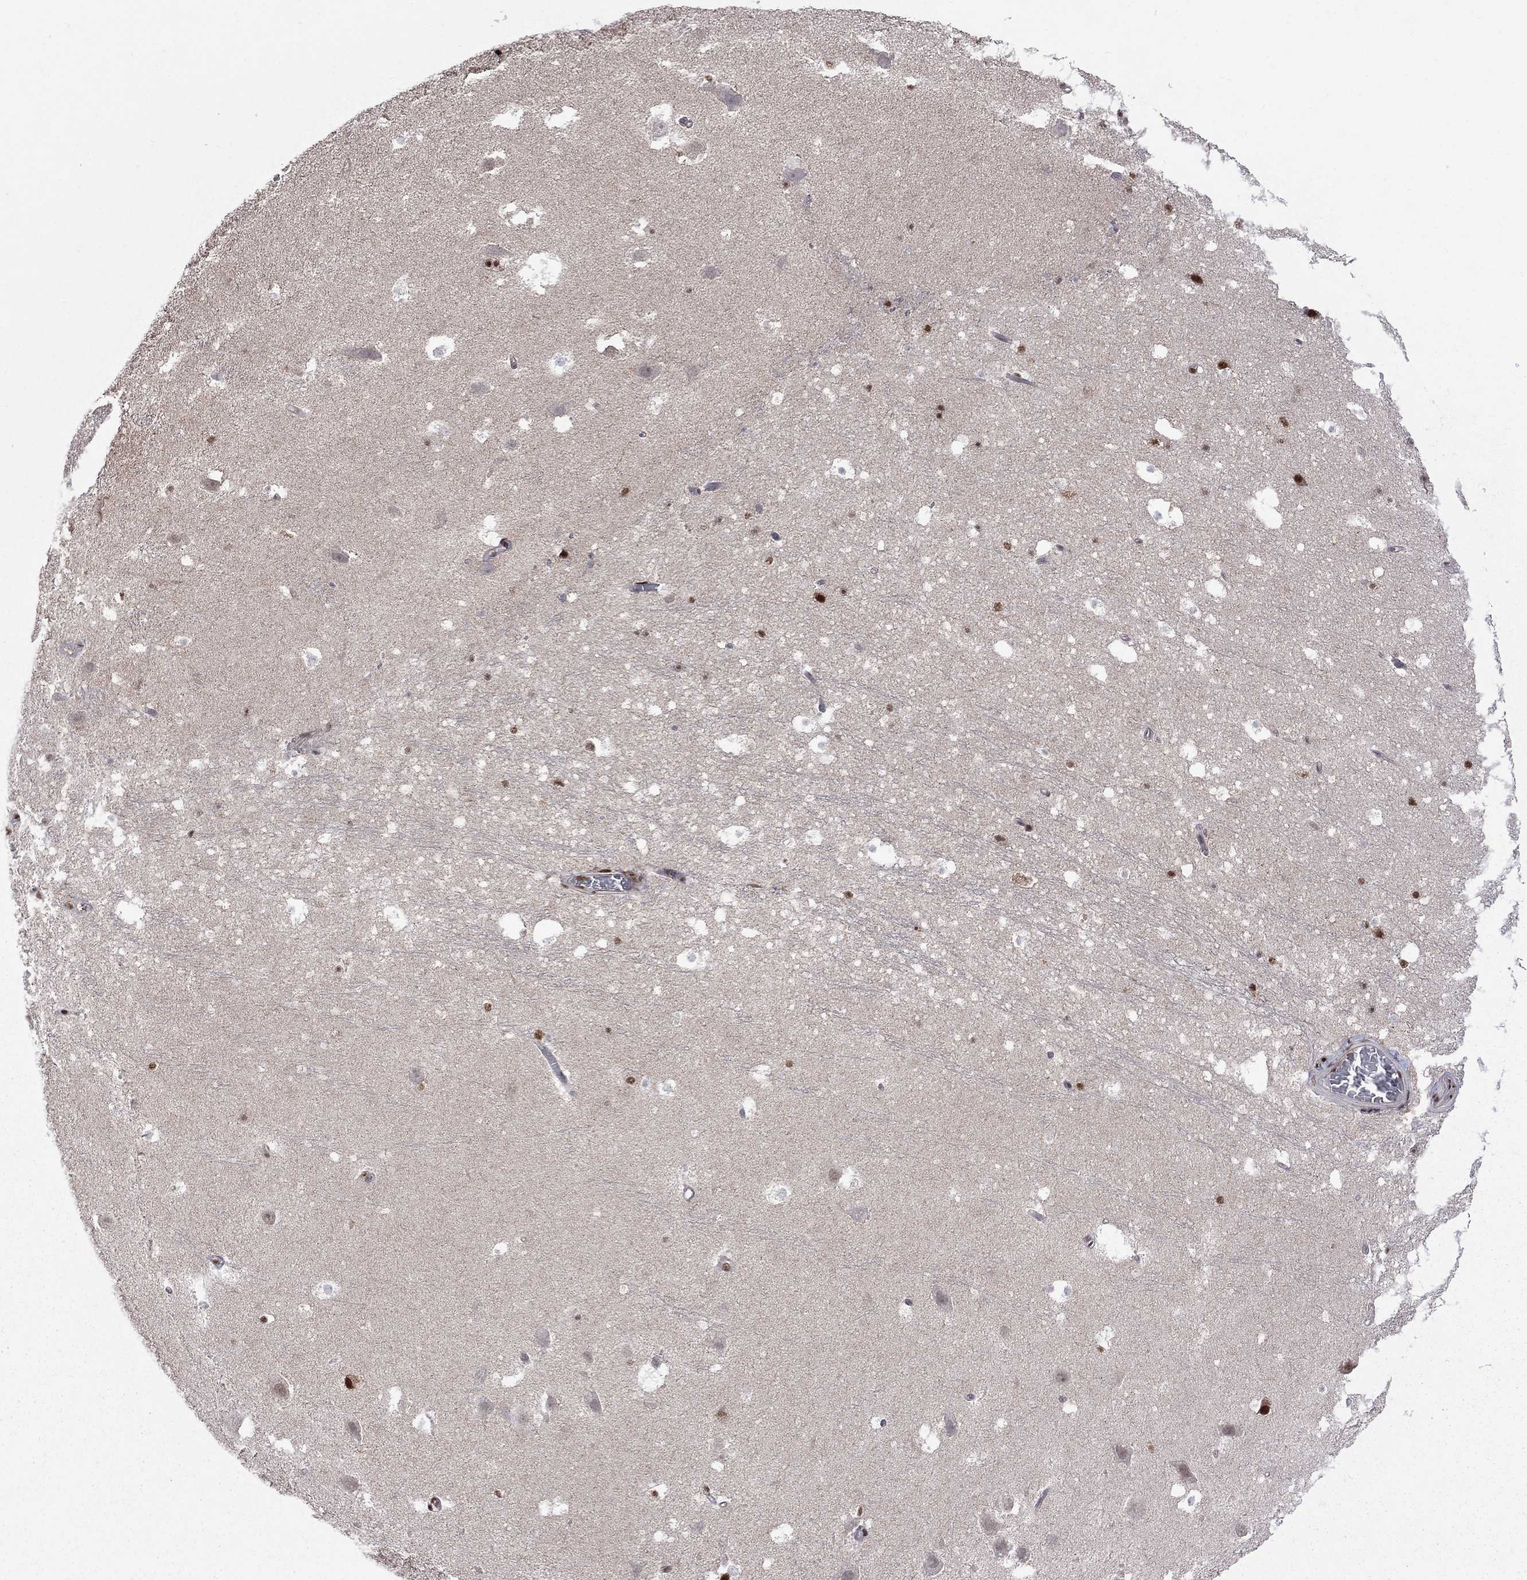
{"staining": {"intensity": "moderate", "quantity": "<25%", "location": "nuclear"}, "tissue": "hippocampus", "cell_type": "Glial cells", "image_type": "normal", "snomed": [{"axis": "morphology", "description": "Normal tissue, NOS"}, {"axis": "topography", "description": "Hippocampus"}], "caption": "High-power microscopy captured an IHC micrograph of benign hippocampus, revealing moderate nuclear expression in about <25% of glial cells. Nuclei are stained in blue.", "gene": "MED25", "patient": {"sex": "male", "age": 26}}